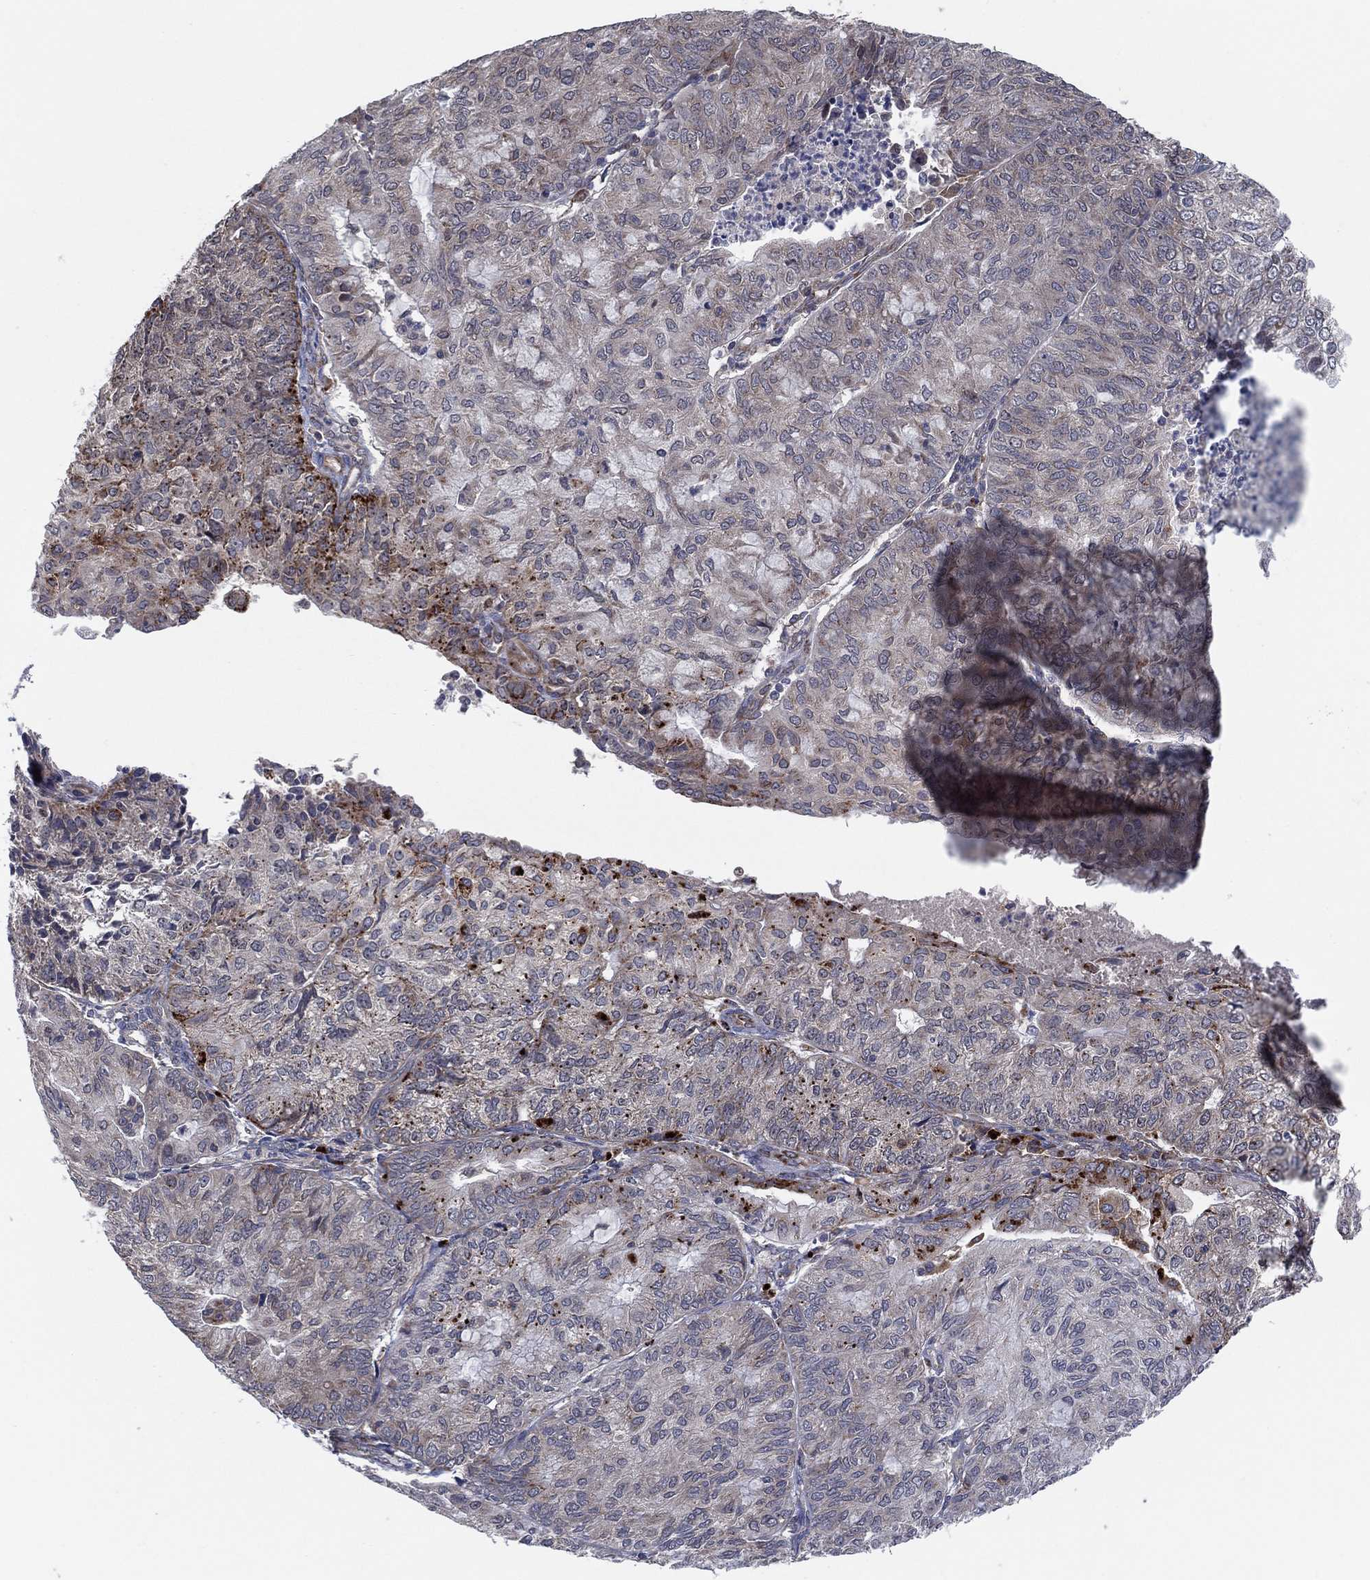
{"staining": {"intensity": "weak", "quantity": "<25%", "location": "cytoplasmic/membranous"}, "tissue": "endometrial cancer", "cell_type": "Tumor cells", "image_type": "cancer", "snomed": [{"axis": "morphology", "description": "Adenocarcinoma, NOS"}, {"axis": "topography", "description": "Endometrium"}], "caption": "Human endometrial adenocarcinoma stained for a protein using IHC demonstrates no expression in tumor cells.", "gene": "FAM104A", "patient": {"sex": "female", "age": 82}}